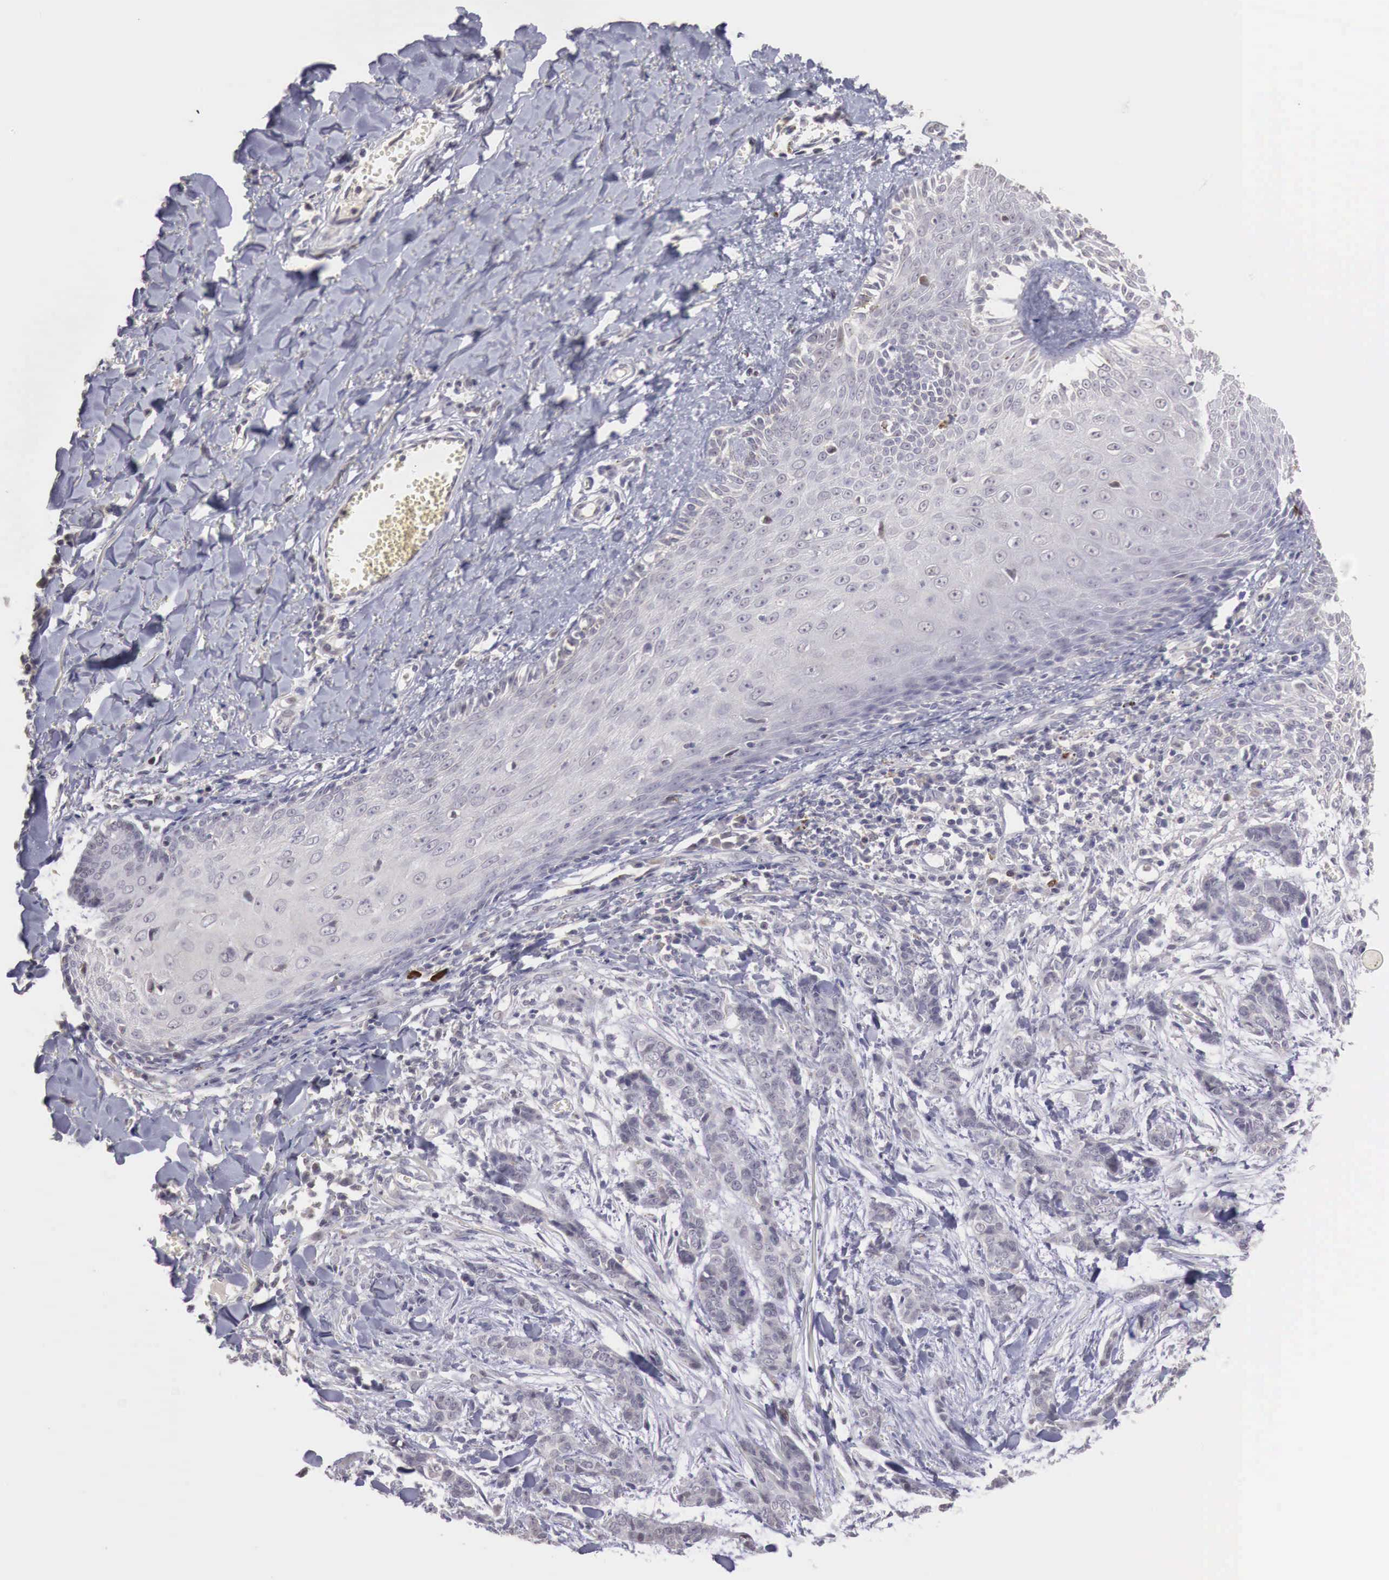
{"staining": {"intensity": "negative", "quantity": "none", "location": "none"}, "tissue": "skin cancer", "cell_type": "Tumor cells", "image_type": "cancer", "snomed": [{"axis": "morphology", "description": "Normal tissue, NOS"}, {"axis": "morphology", "description": "Basal cell carcinoma"}, {"axis": "topography", "description": "Skin"}], "caption": "This is an immunohistochemistry histopathology image of human skin cancer. There is no expression in tumor cells.", "gene": "TBC1D9", "patient": {"sex": "female", "age": 65}}